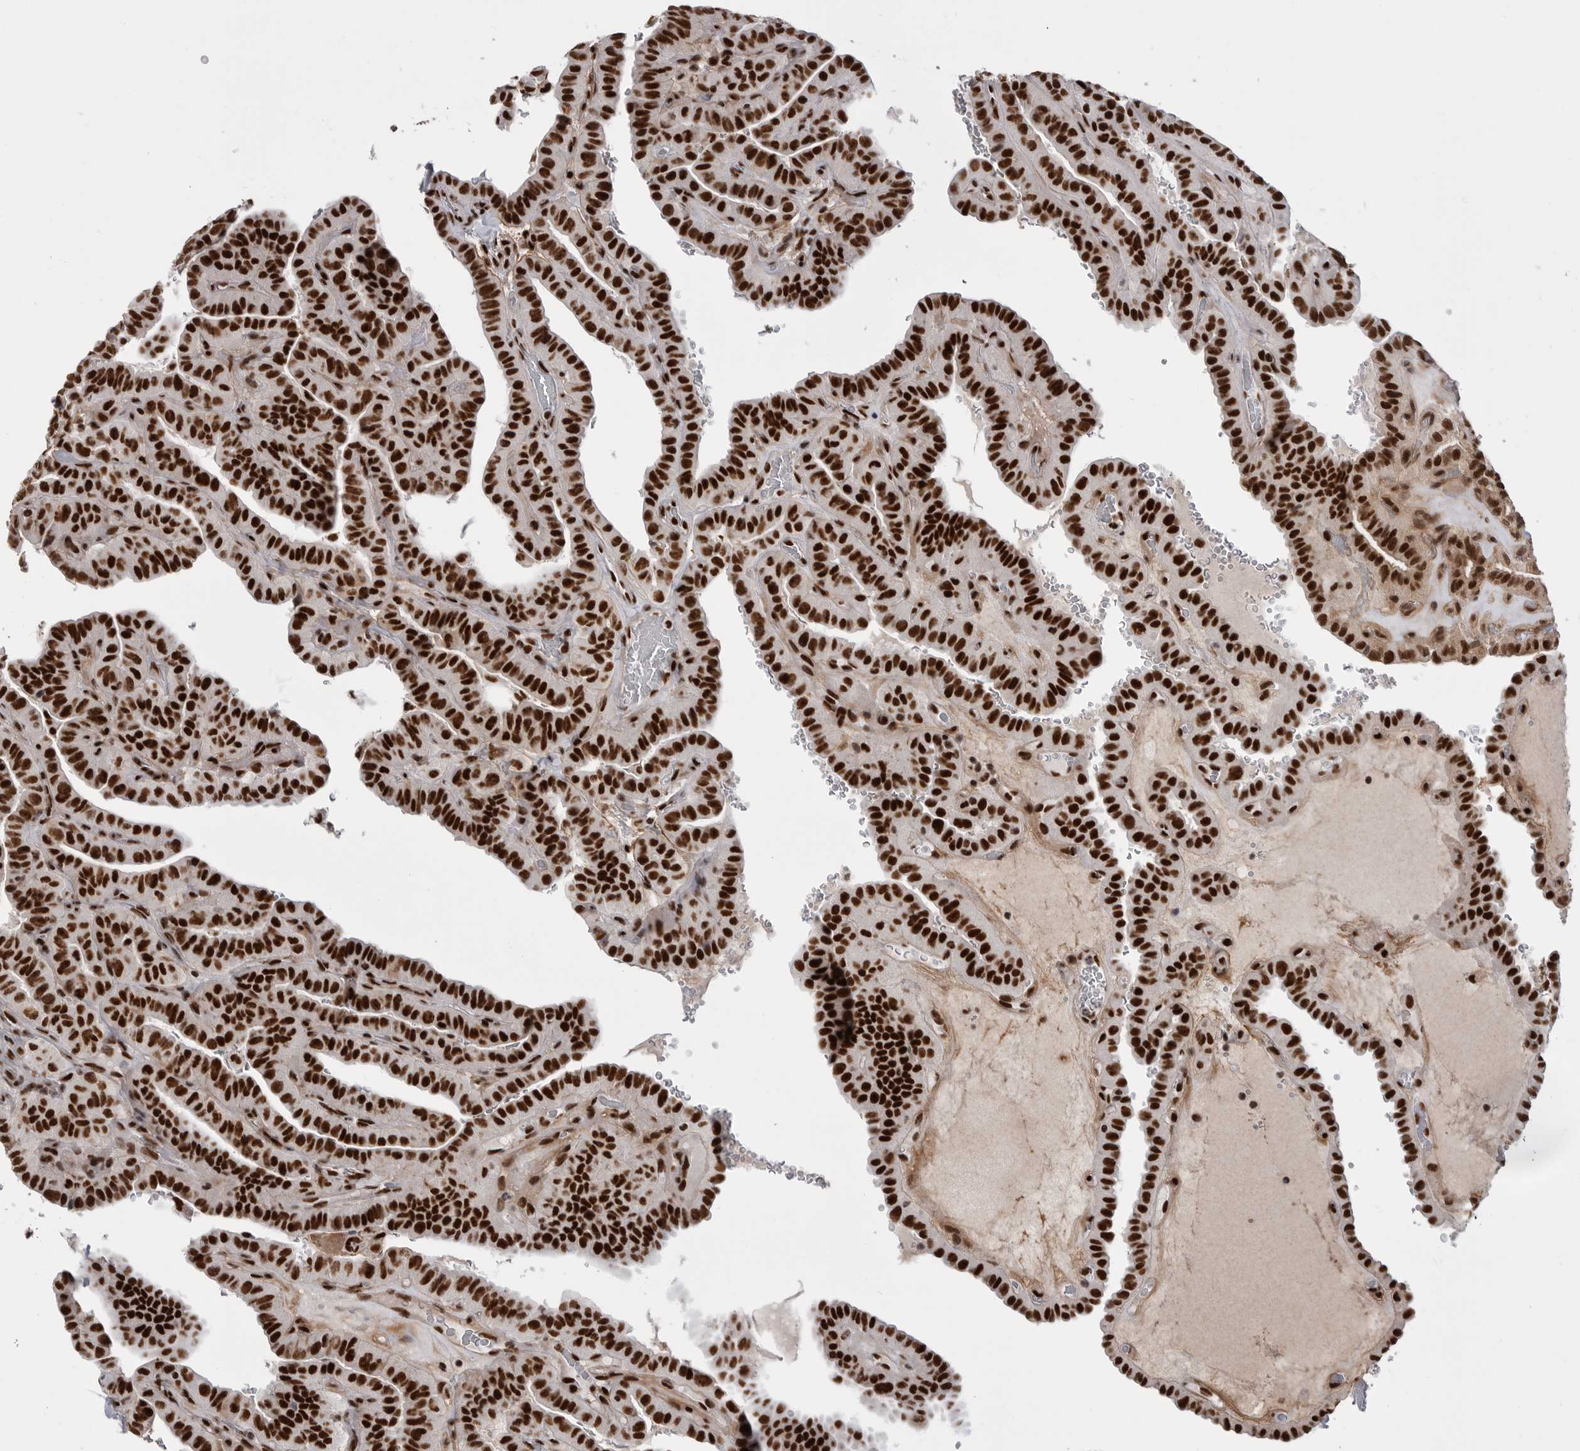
{"staining": {"intensity": "strong", "quantity": ">75%", "location": "nuclear"}, "tissue": "thyroid cancer", "cell_type": "Tumor cells", "image_type": "cancer", "snomed": [{"axis": "morphology", "description": "Papillary adenocarcinoma, NOS"}, {"axis": "topography", "description": "Thyroid gland"}], "caption": "Immunohistochemistry (IHC) photomicrograph of thyroid papillary adenocarcinoma stained for a protein (brown), which shows high levels of strong nuclear staining in approximately >75% of tumor cells.", "gene": "PPP1R8", "patient": {"sex": "male", "age": 77}}